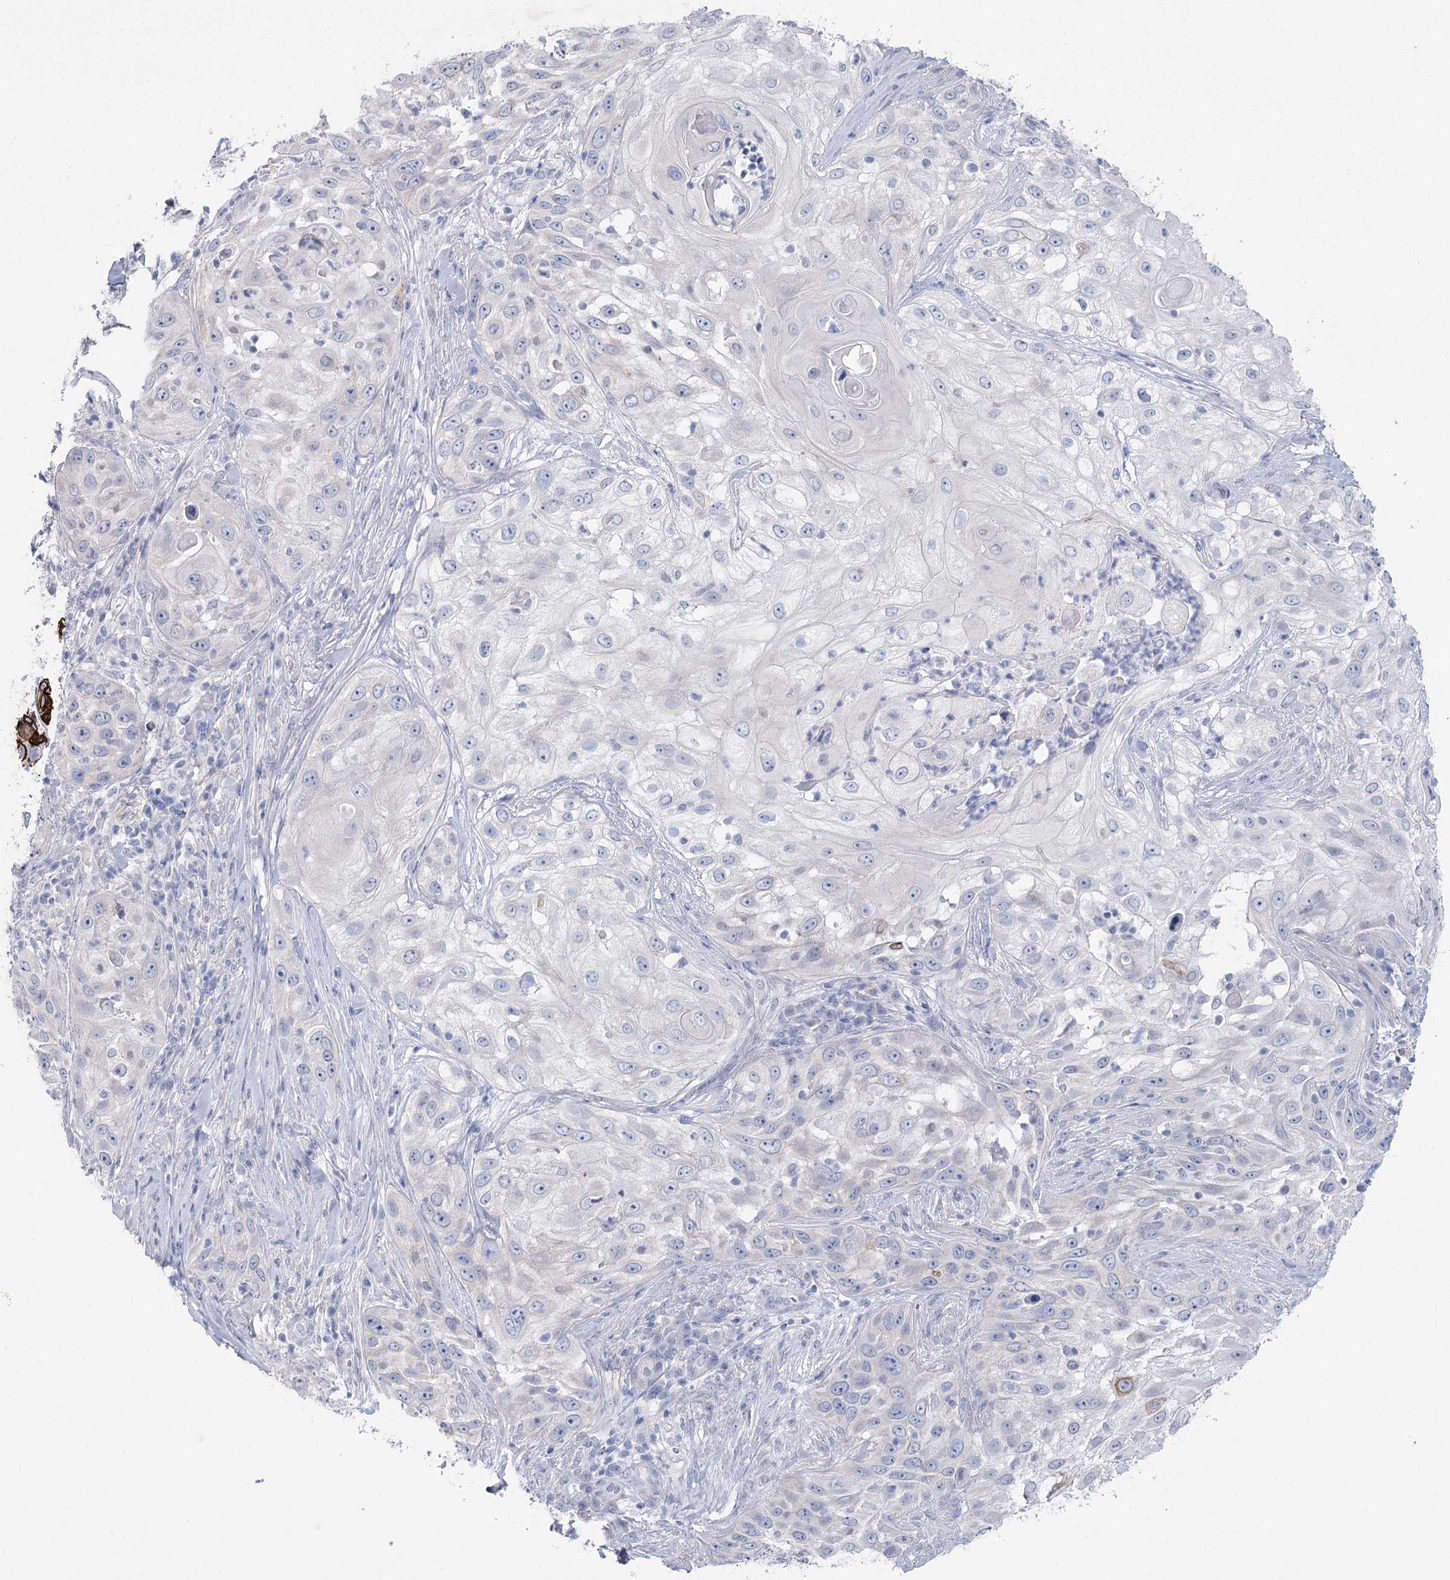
{"staining": {"intensity": "moderate", "quantity": "<25%", "location": "cytoplasmic/membranous"}, "tissue": "skin cancer", "cell_type": "Tumor cells", "image_type": "cancer", "snomed": [{"axis": "morphology", "description": "Squamous cell carcinoma, NOS"}, {"axis": "topography", "description": "Skin"}], "caption": "A micrograph of human squamous cell carcinoma (skin) stained for a protein exhibits moderate cytoplasmic/membranous brown staining in tumor cells.", "gene": "CCDC88A", "patient": {"sex": "female", "age": 44}}